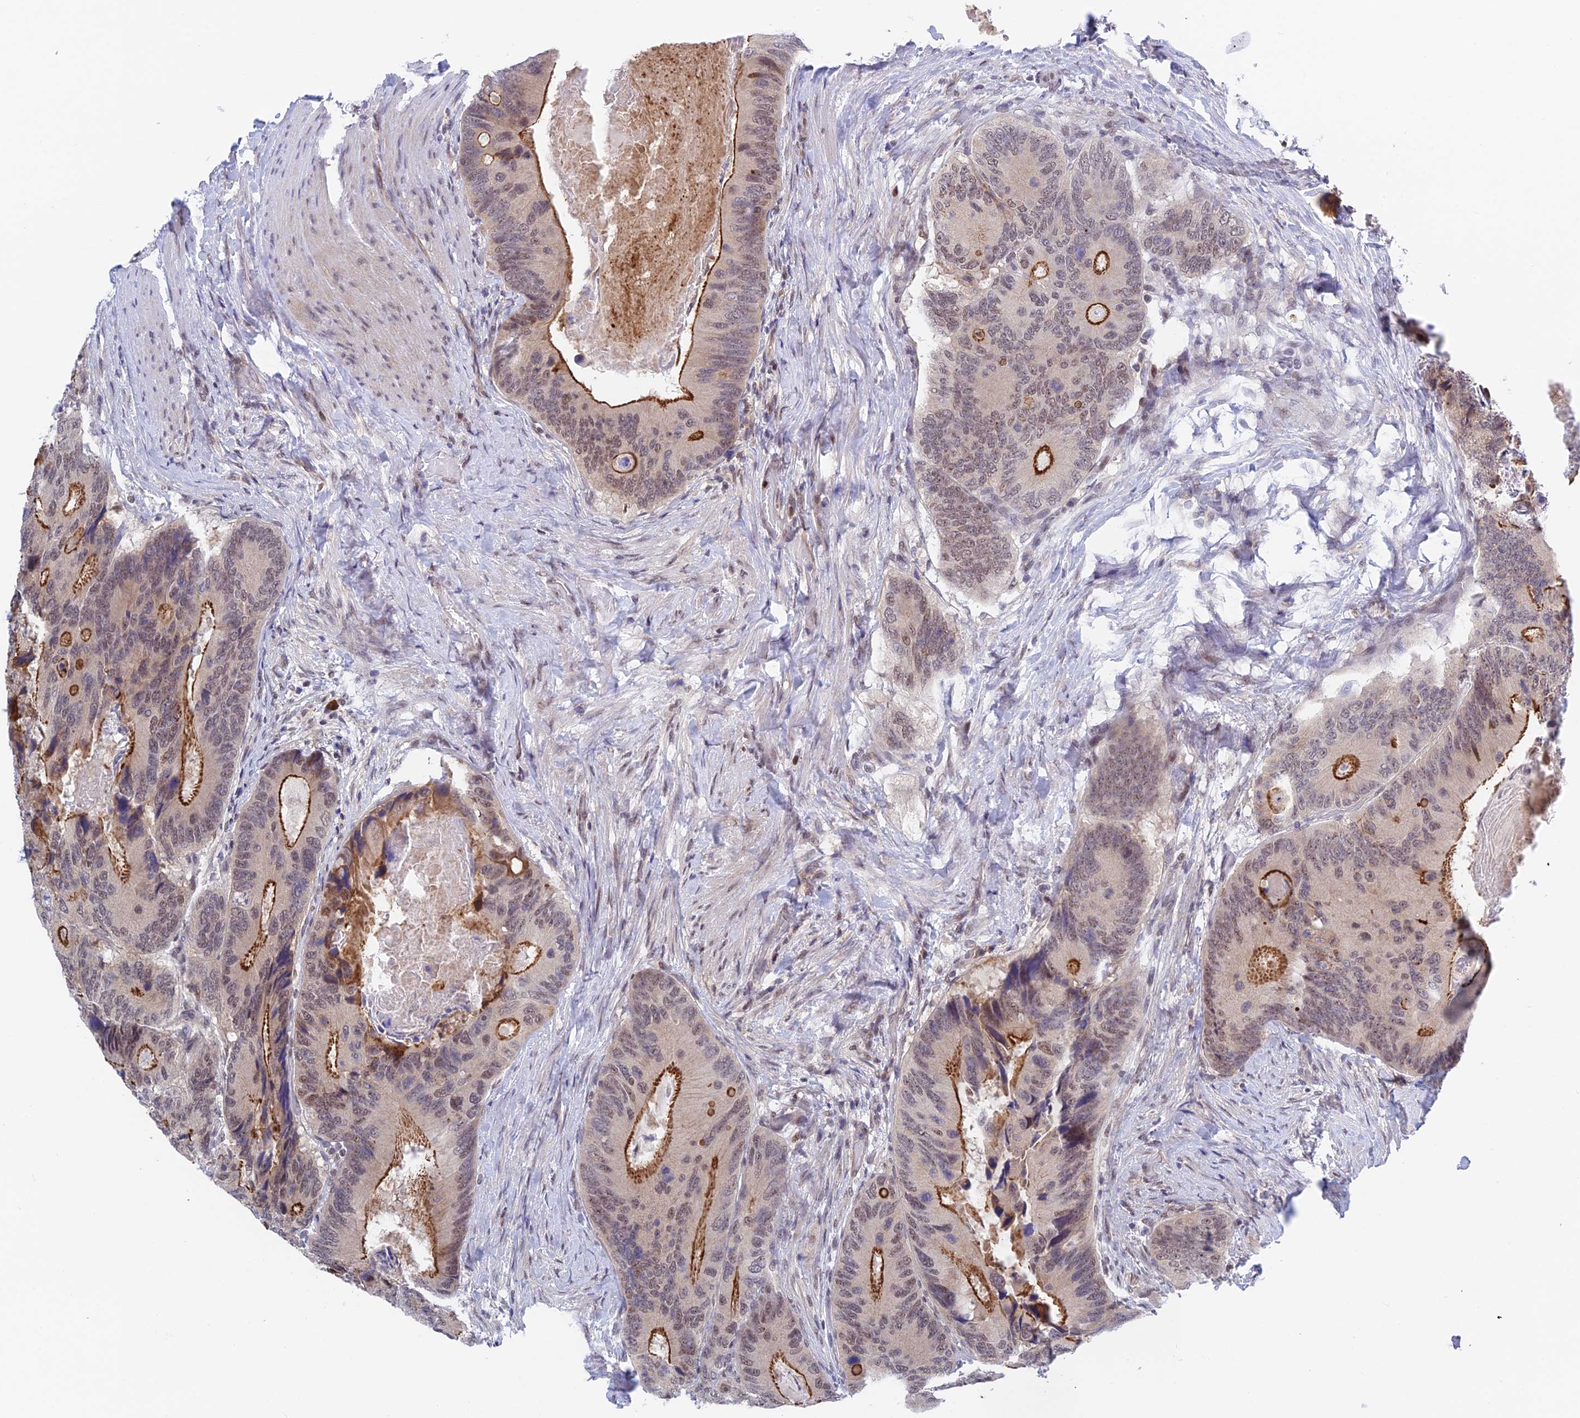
{"staining": {"intensity": "strong", "quantity": "25%-75%", "location": "cytoplasmic/membranous,nuclear"}, "tissue": "colorectal cancer", "cell_type": "Tumor cells", "image_type": "cancer", "snomed": [{"axis": "morphology", "description": "Adenocarcinoma, NOS"}, {"axis": "topography", "description": "Colon"}], "caption": "Tumor cells exhibit high levels of strong cytoplasmic/membranous and nuclear staining in approximately 25%-75% of cells in colorectal adenocarcinoma. Using DAB (brown) and hematoxylin (blue) stains, captured at high magnification using brightfield microscopy.", "gene": "TCEA1", "patient": {"sex": "male", "age": 84}}